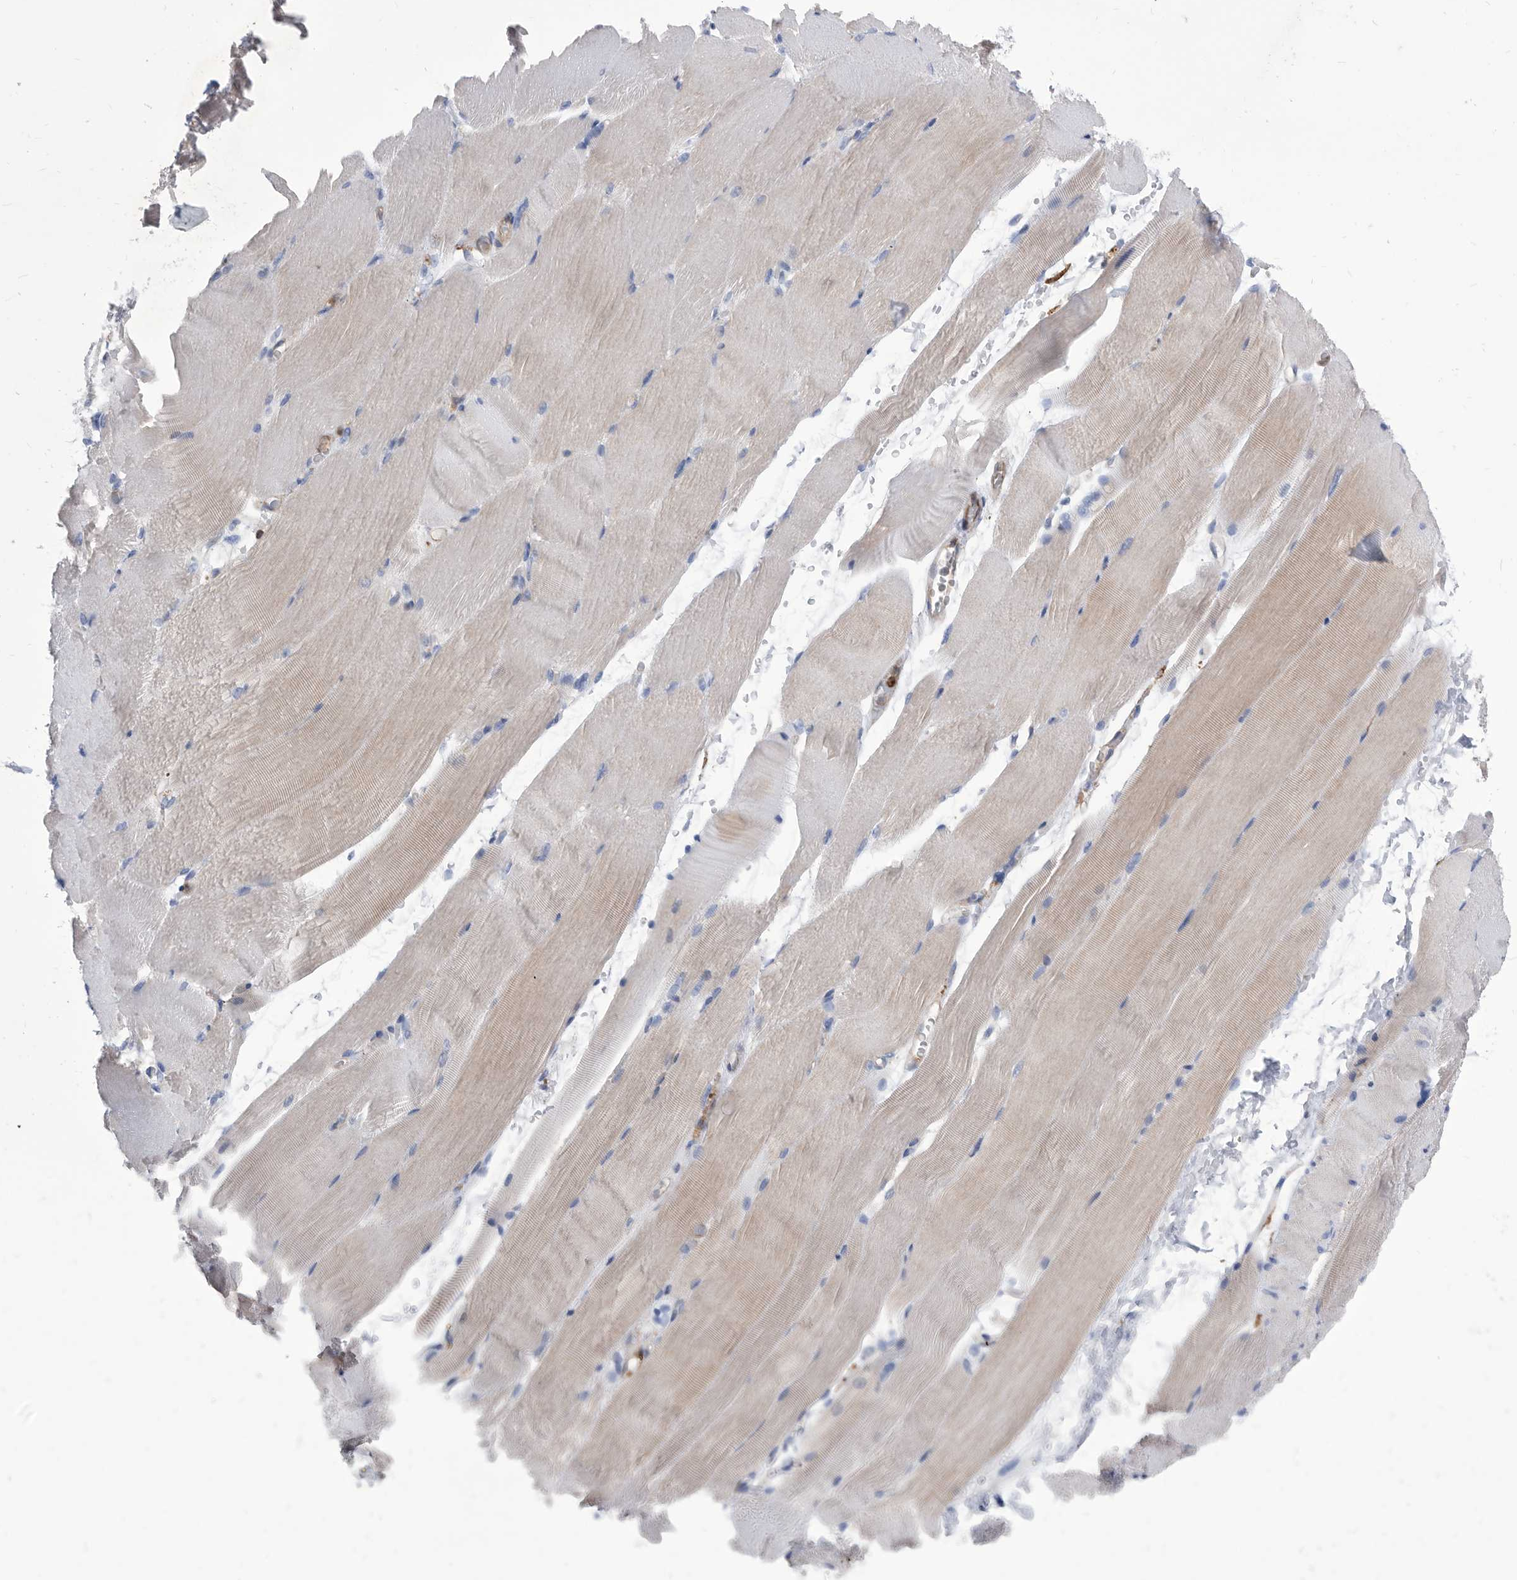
{"staining": {"intensity": "negative", "quantity": "none", "location": "none"}, "tissue": "skeletal muscle", "cell_type": "Myocytes", "image_type": "normal", "snomed": [{"axis": "morphology", "description": "Normal tissue, NOS"}, {"axis": "topography", "description": "Skeletal muscle"}, {"axis": "topography", "description": "Parathyroid gland"}], "caption": "Immunohistochemical staining of normal human skeletal muscle exhibits no significant positivity in myocytes. (DAB (3,3'-diaminobenzidine) immunohistochemistry, high magnification).", "gene": "SMG7", "patient": {"sex": "female", "age": 37}}